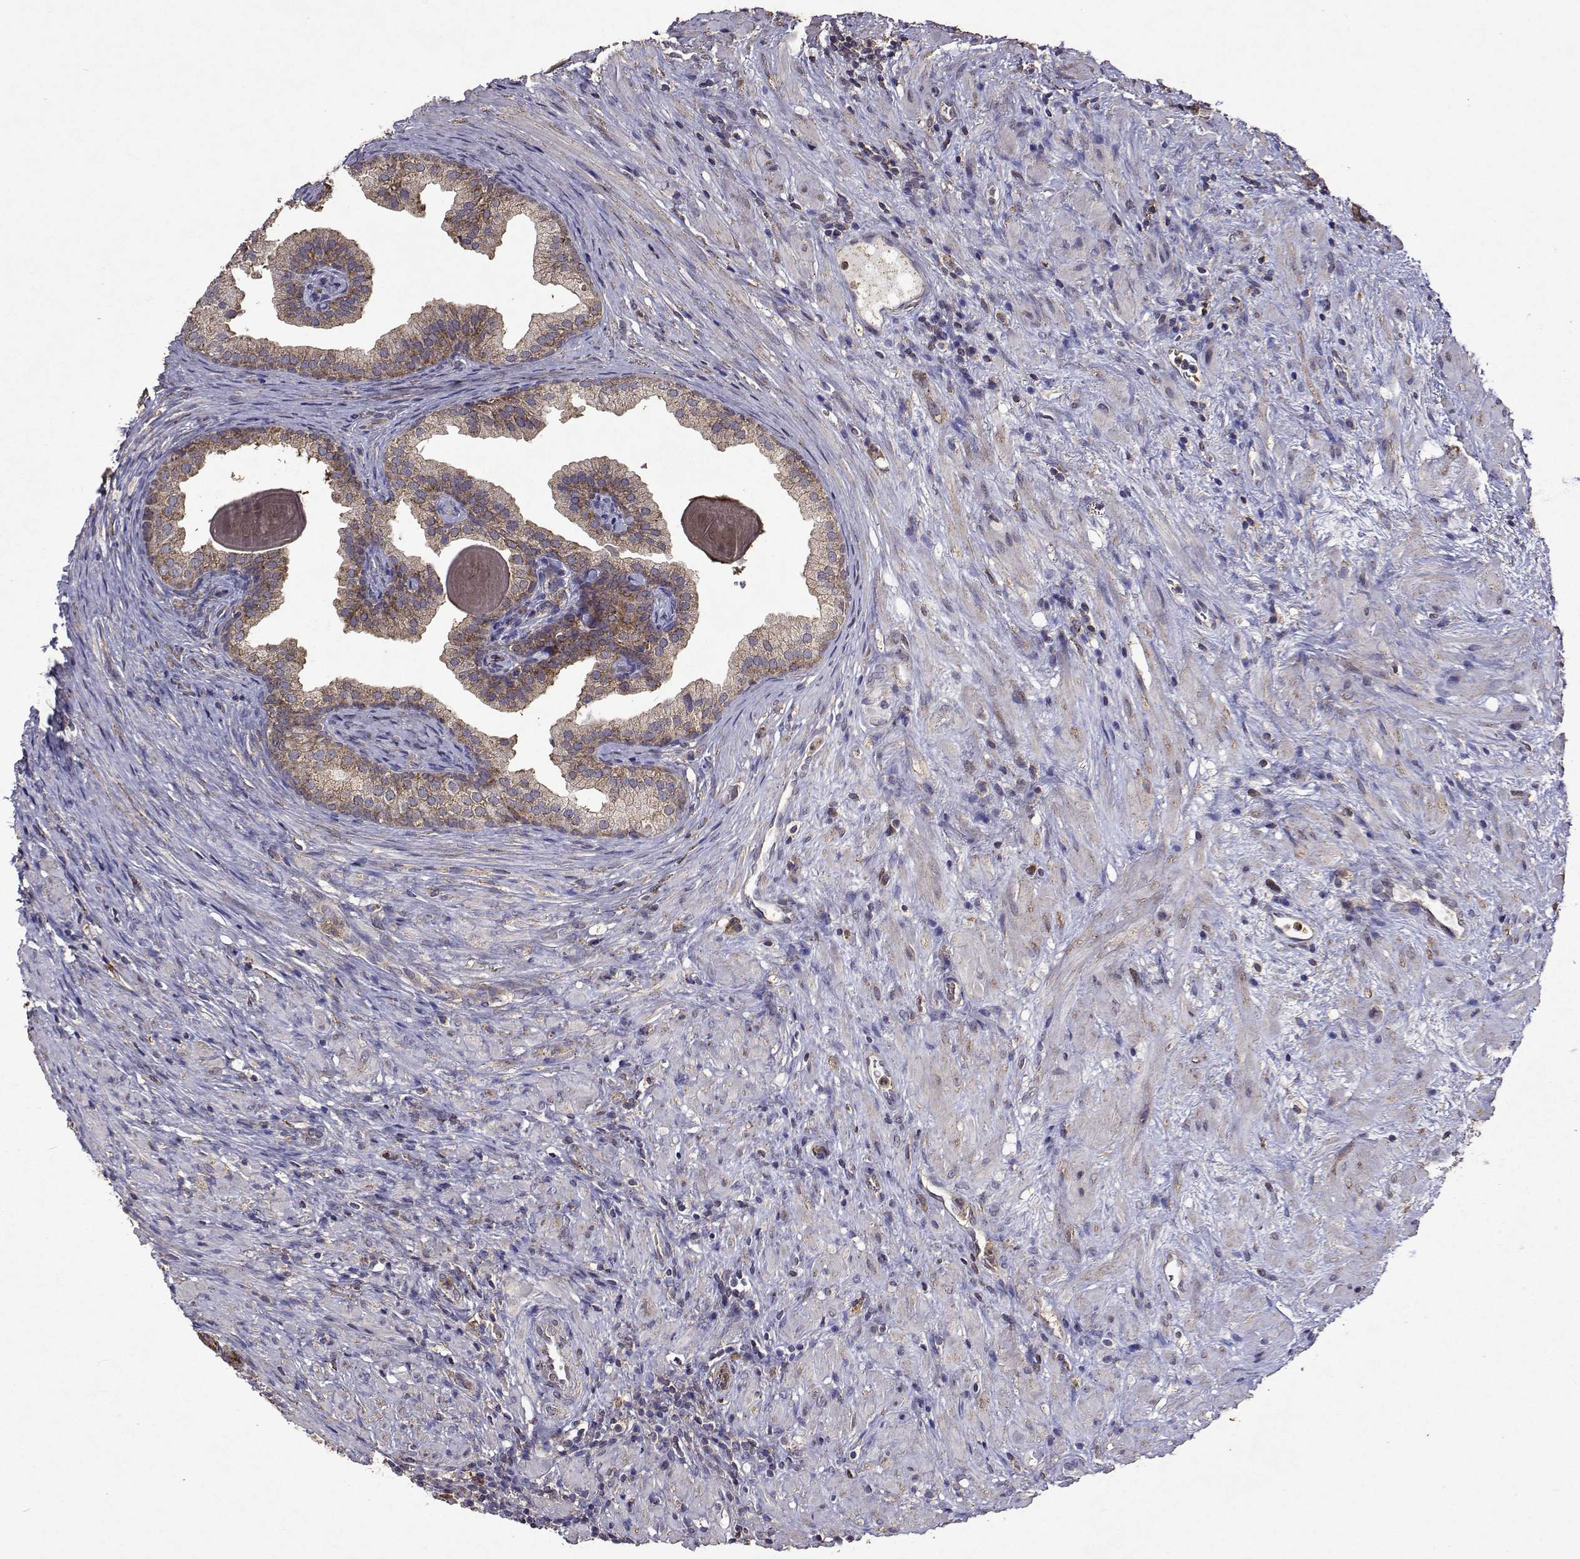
{"staining": {"intensity": "moderate", "quantity": ">75%", "location": "cytoplasmic/membranous"}, "tissue": "prostate cancer", "cell_type": "Tumor cells", "image_type": "cancer", "snomed": [{"axis": "morphology", "description": "Adenocarcinoma, Low grade"}, {"axis": "topography", "description": "Prostate and seminal vesicle, NOS"}], "caption": "IHC image of neoplastic tissue: prostate adenocarcinoma (low-grade) stained using immunohistochemistry (IHC) exhibits medium levels of moderate protein expression localized specifically in the cytoplasmic/membranous of tumor cells, appearing as a cytoplasmic/membranous brown color.", "gene": "TARBP2", "patient": {"sex": "male", "age": 71}}